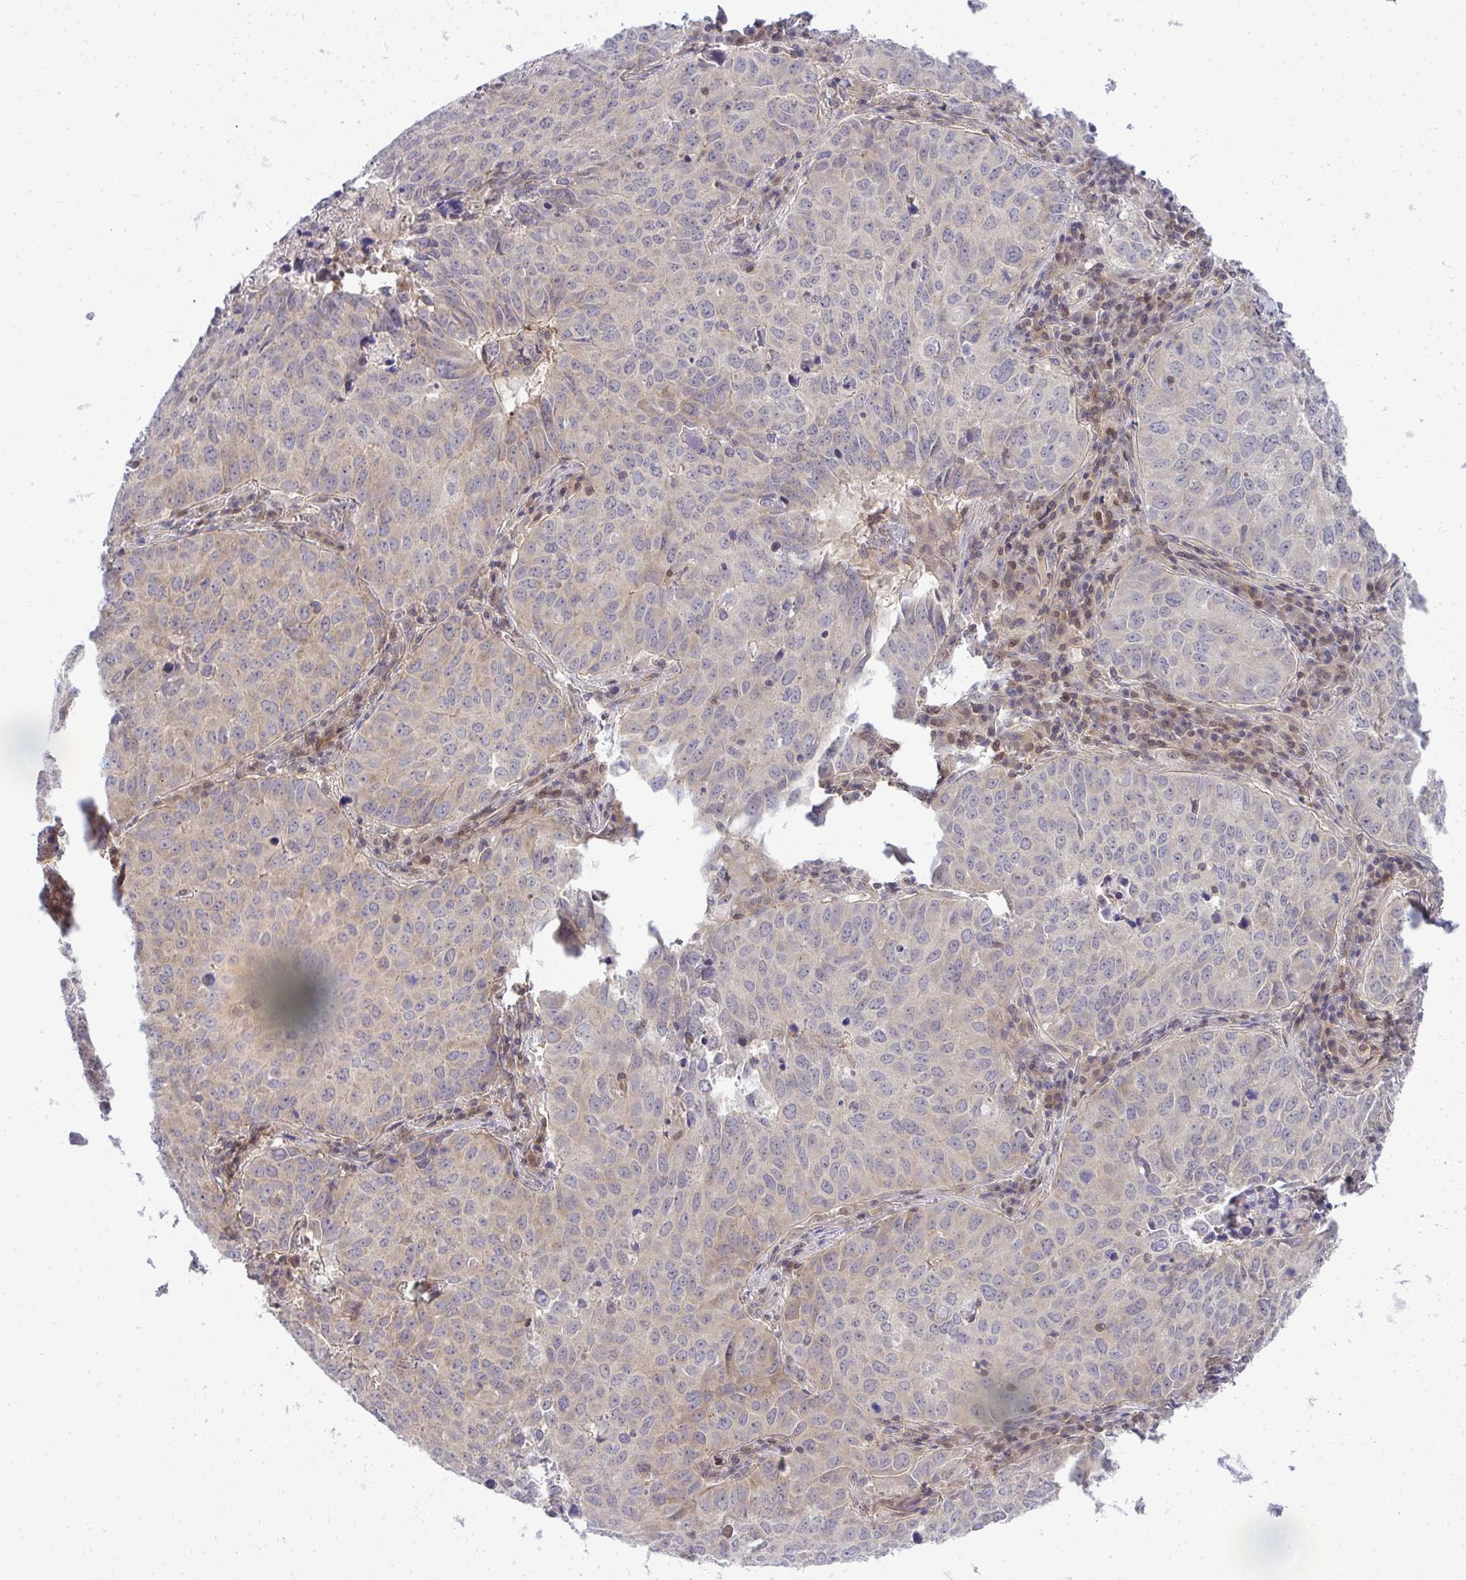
{"staining": {"intensity": "weak", "quantity": "25%-75%", "location": "cytoplasmic/membranous"}, "tissue": "lung cancer", "cell_type": "Tumor cells", "image_type": "cancer", "snomed": [{"axis": "morphology", "description": "Adenocarcinoma, NOS"}, {"axis": "topography", "description": "Lung"}], "caption": "Protein positivity by immunohistochemistry (IHC) shows weak cytoplasmic/membranous staining in approximately 25%-75% of tumor cells in lung adenocarcinoma.", "gene": "HDHD2", "patient": {"sex": "female", "age": 50}}